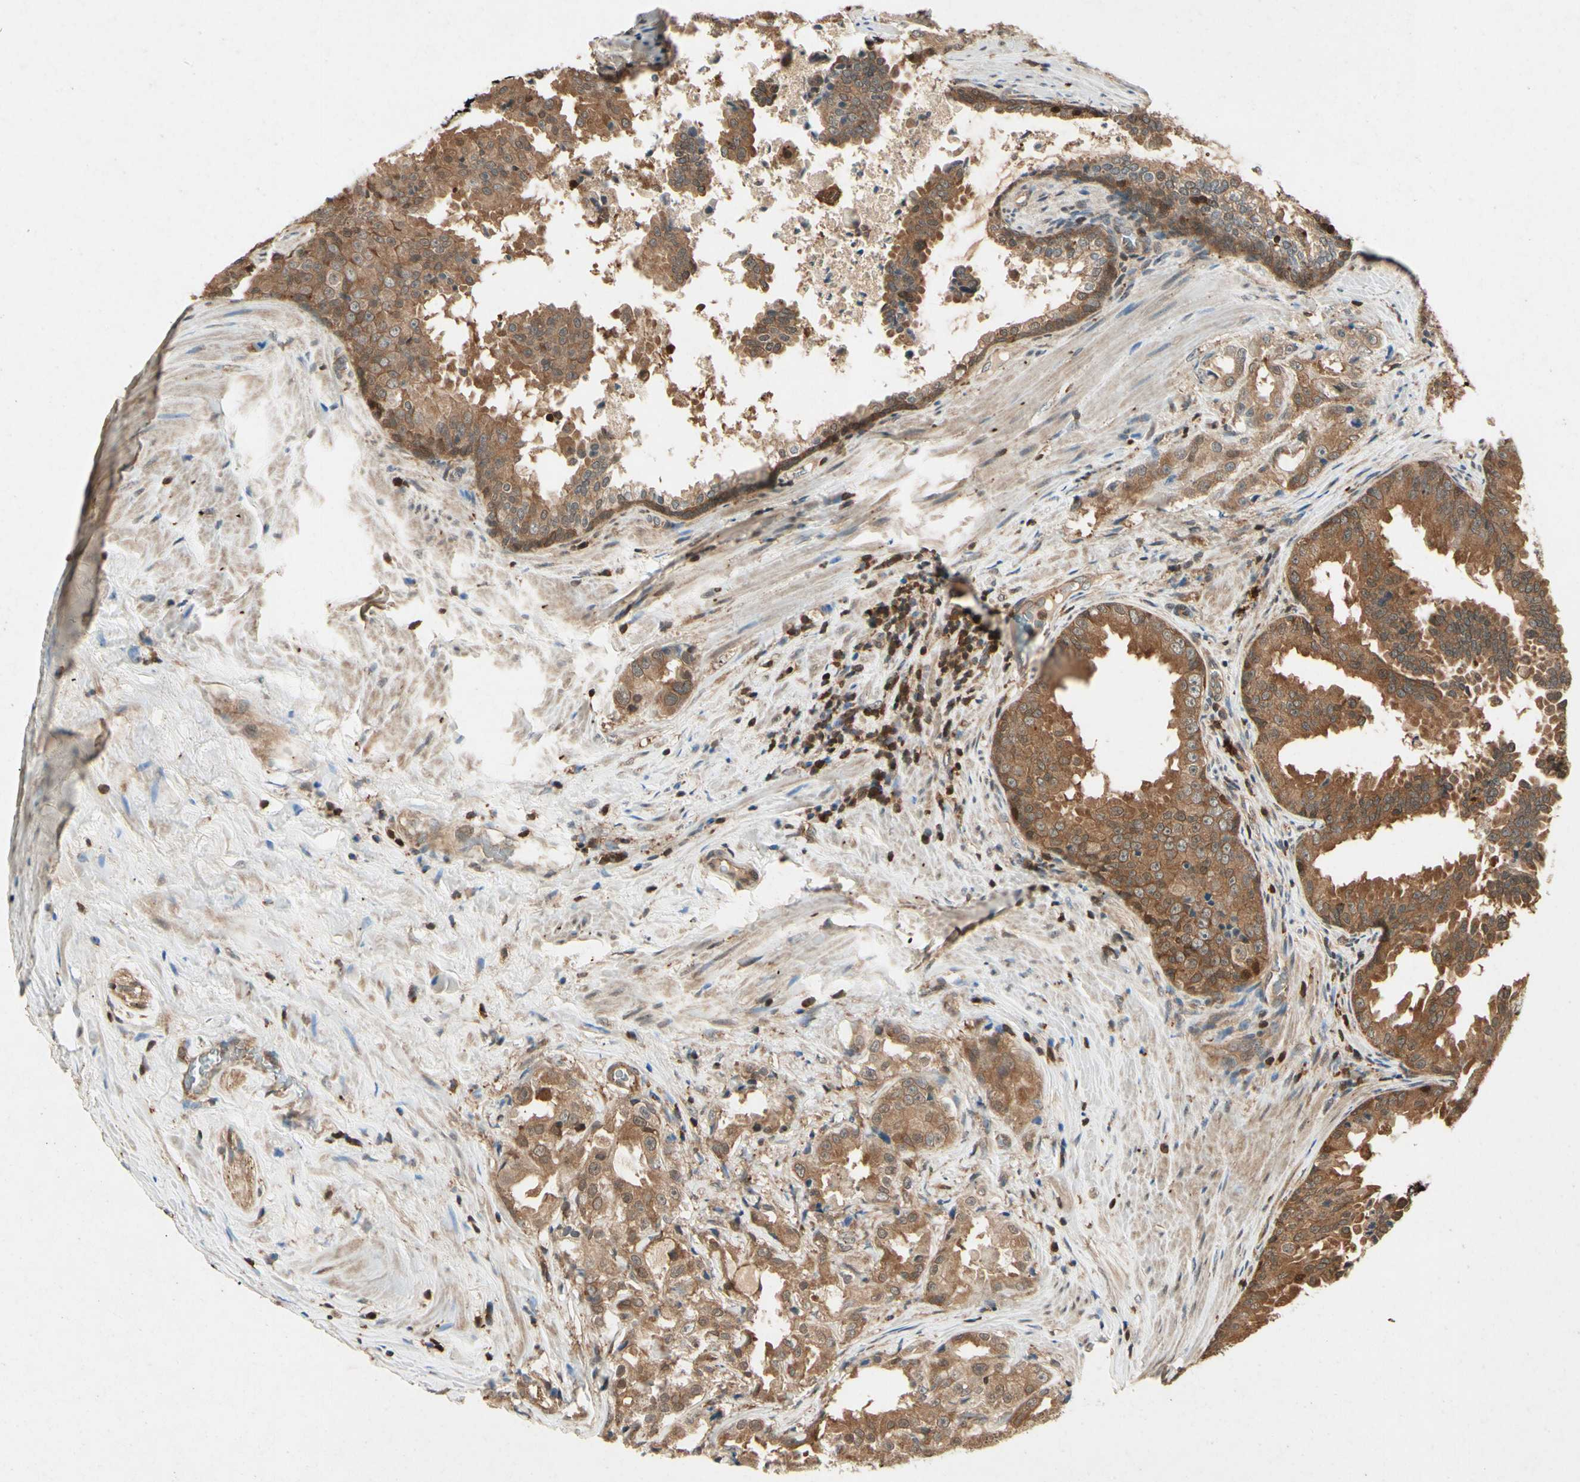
{"staining": {"intensity": "moderate", "quantity": ">75%", "location": "cytoplasmic/membranous"}, "tissue": "prostate cancer", "cell_type": "Tumor cells", "image_type": "cancer", "snomed": [{"axis": "morphology", "description": "Adenocarcinoma, High grade"}, {"axis": "topography", "description": "Prostate"}], "caption": "Protein staining of high-grade adenocarcinoma (prostate) tissue reveals moderate cytoplasmic/membranous staining in approximately >75% of tumor cells.", "gene": "YWHAQ", "patient": {"sex": "male", "age": 73}}